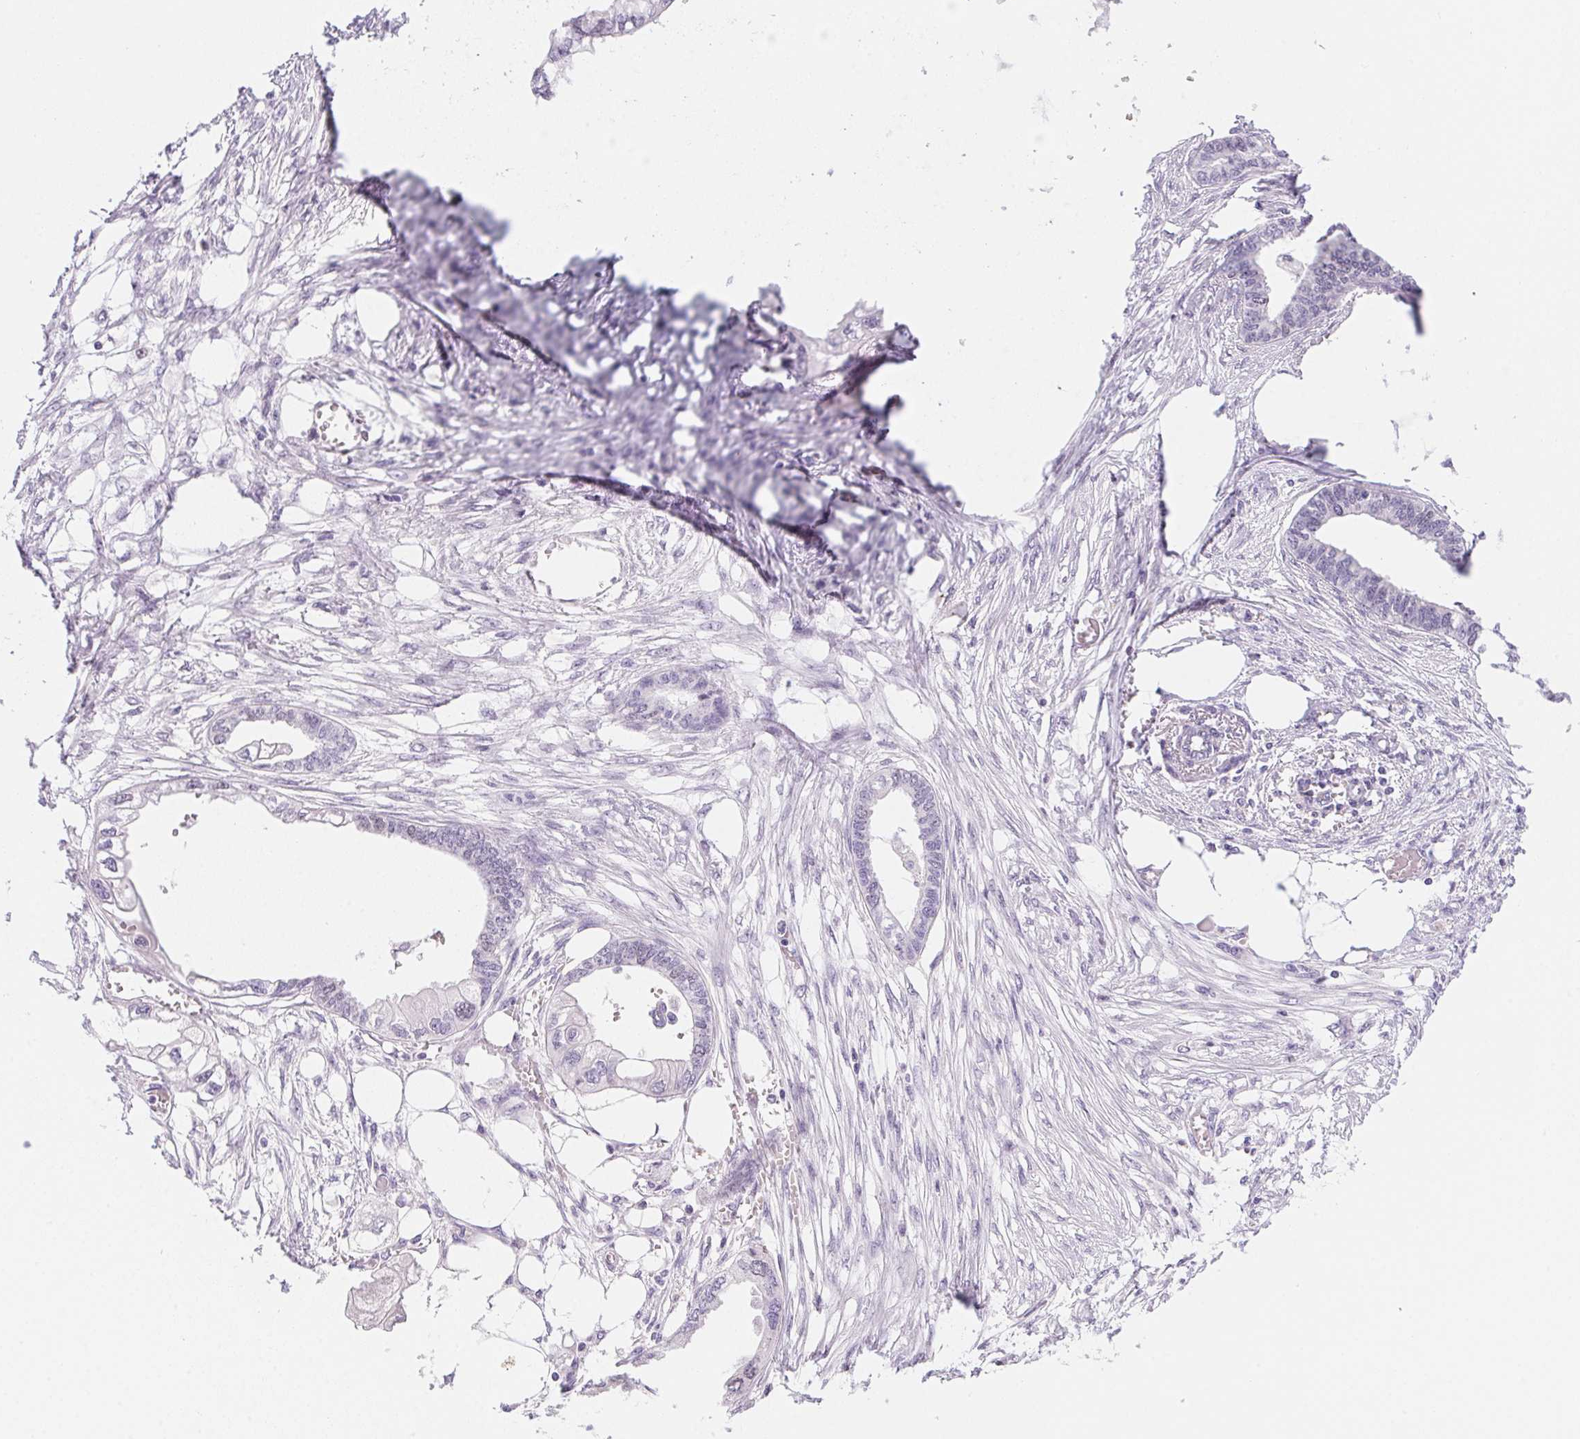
{"staining": {"intensity": "negative", "quantity": "none", "location": "none"}, "tissue": "endometrial cancer", "cell_type": "Tumor cells", "image_type": "cancer", "snomed": [{"axis": "morphology", "description": "Adenocarcinoma, NOS"}, {"axis": "morphology", "description": "Adenocarcinoma, metastatic, NOS"}, {"axis": "topography", "description": "Adipose tissue"}, {"axis": "topography", "description": "Endometrium"}], "caption": "A photomicrograph of human endometrial cancer (metastatic adenocarcinoma) is negative for staining in tumor cells. The staining is performed using DAB (3,3'-diaminobenzidine) brown chromogen with nuclei counter-stained in using hematoxylin.", "gene": "HELLS", "patient": {"sex": "female", "age": 67}}